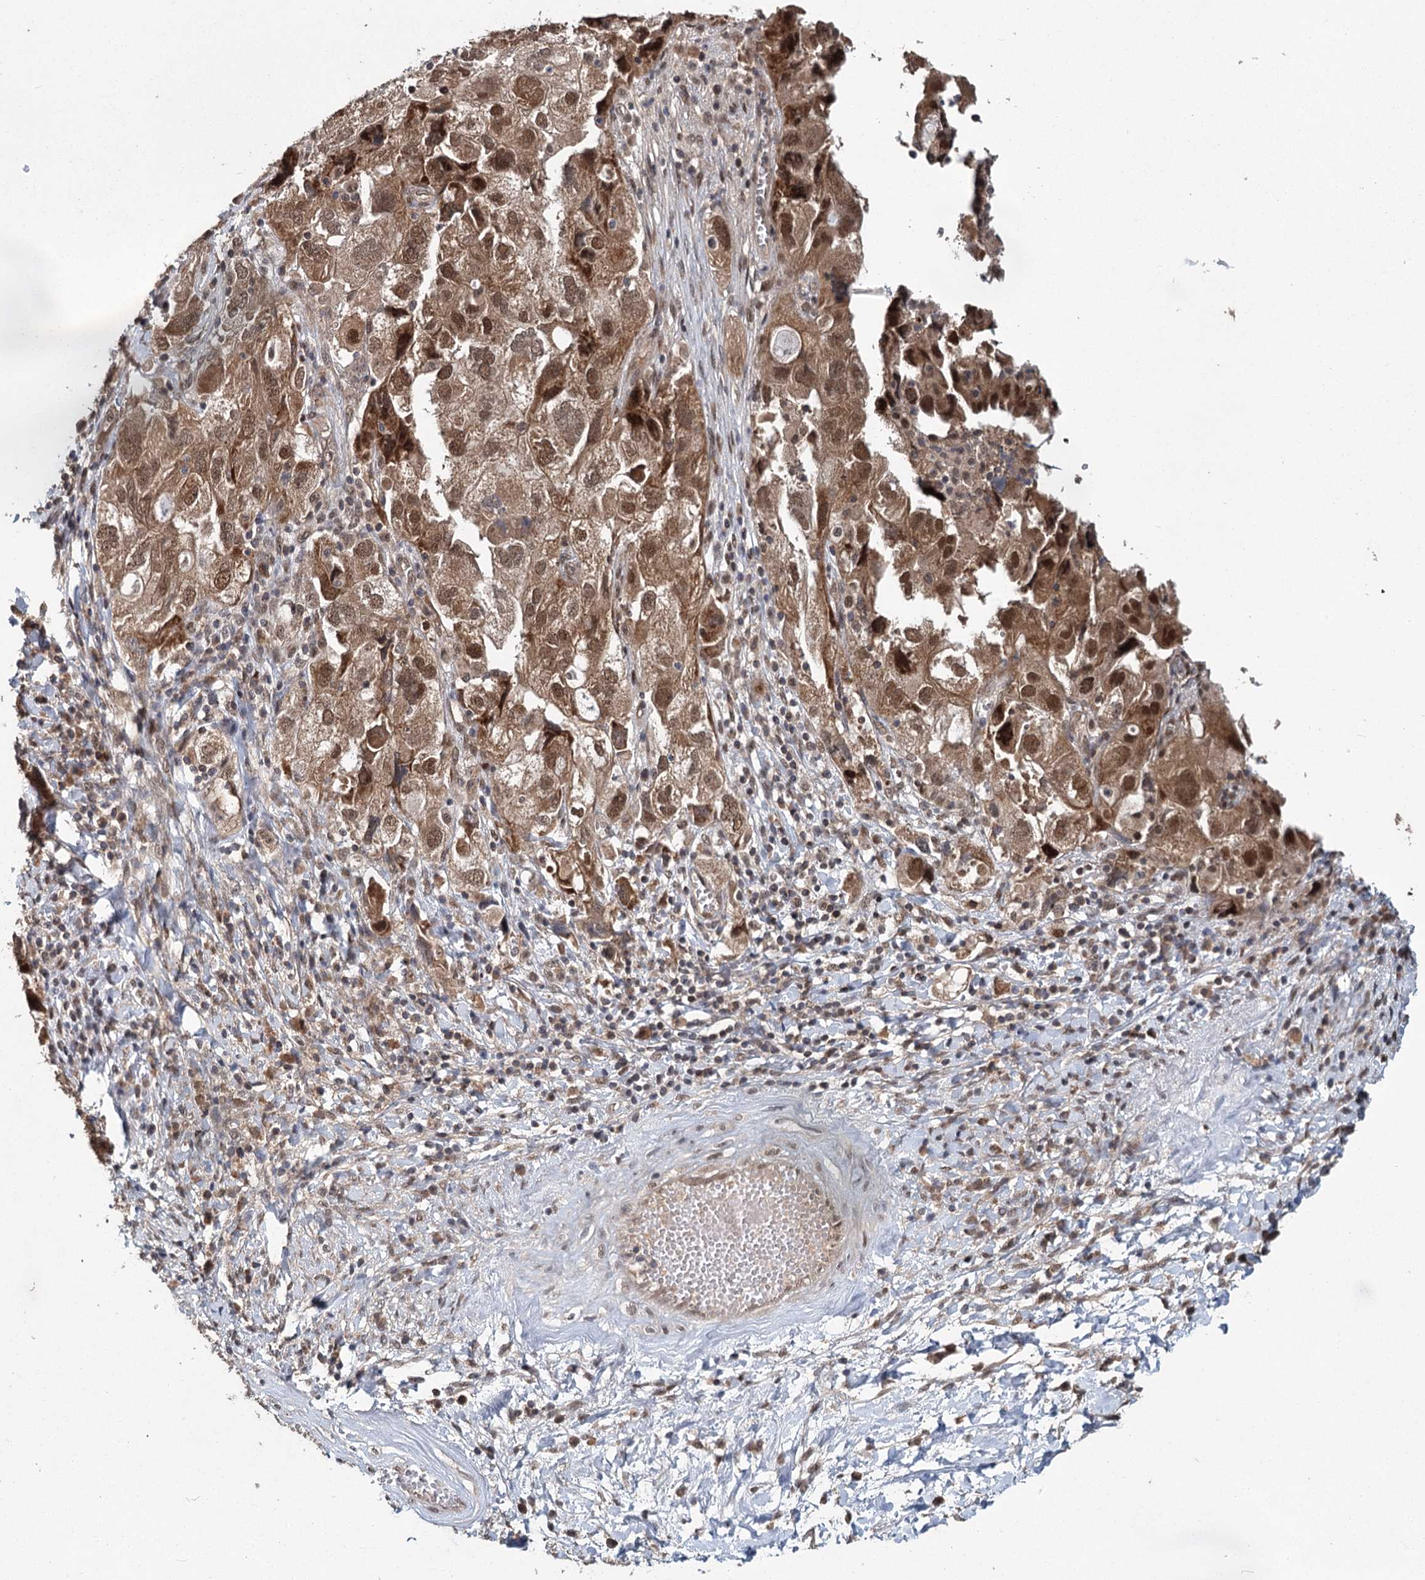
{"staining": {"intensity": "moderate", "quantity": ">75%", "location": "cytoplasmic/membranous,nuclear"}, "tissue": "ovarian cancer", "cell_type": "Tumor cells", "image_type": "cancer", "snomed": [{"axis": "morphology", "description": "Carcinoma, NOS"}, {"axis": "morphology", "description": "Cystadenocarcinoma, serous, NOS"}, {"axis": "topography", "description": "Ovary"}], "caption": "Immunohistochemical staining of ovarian cancer (carcinoma) displays medium levels of moderate cytoplasmic/membranous and nuclear positivity in about >75% of tumor cells.", "gene": "MYG1", "patient": {"sex": "female", "age": 69}}